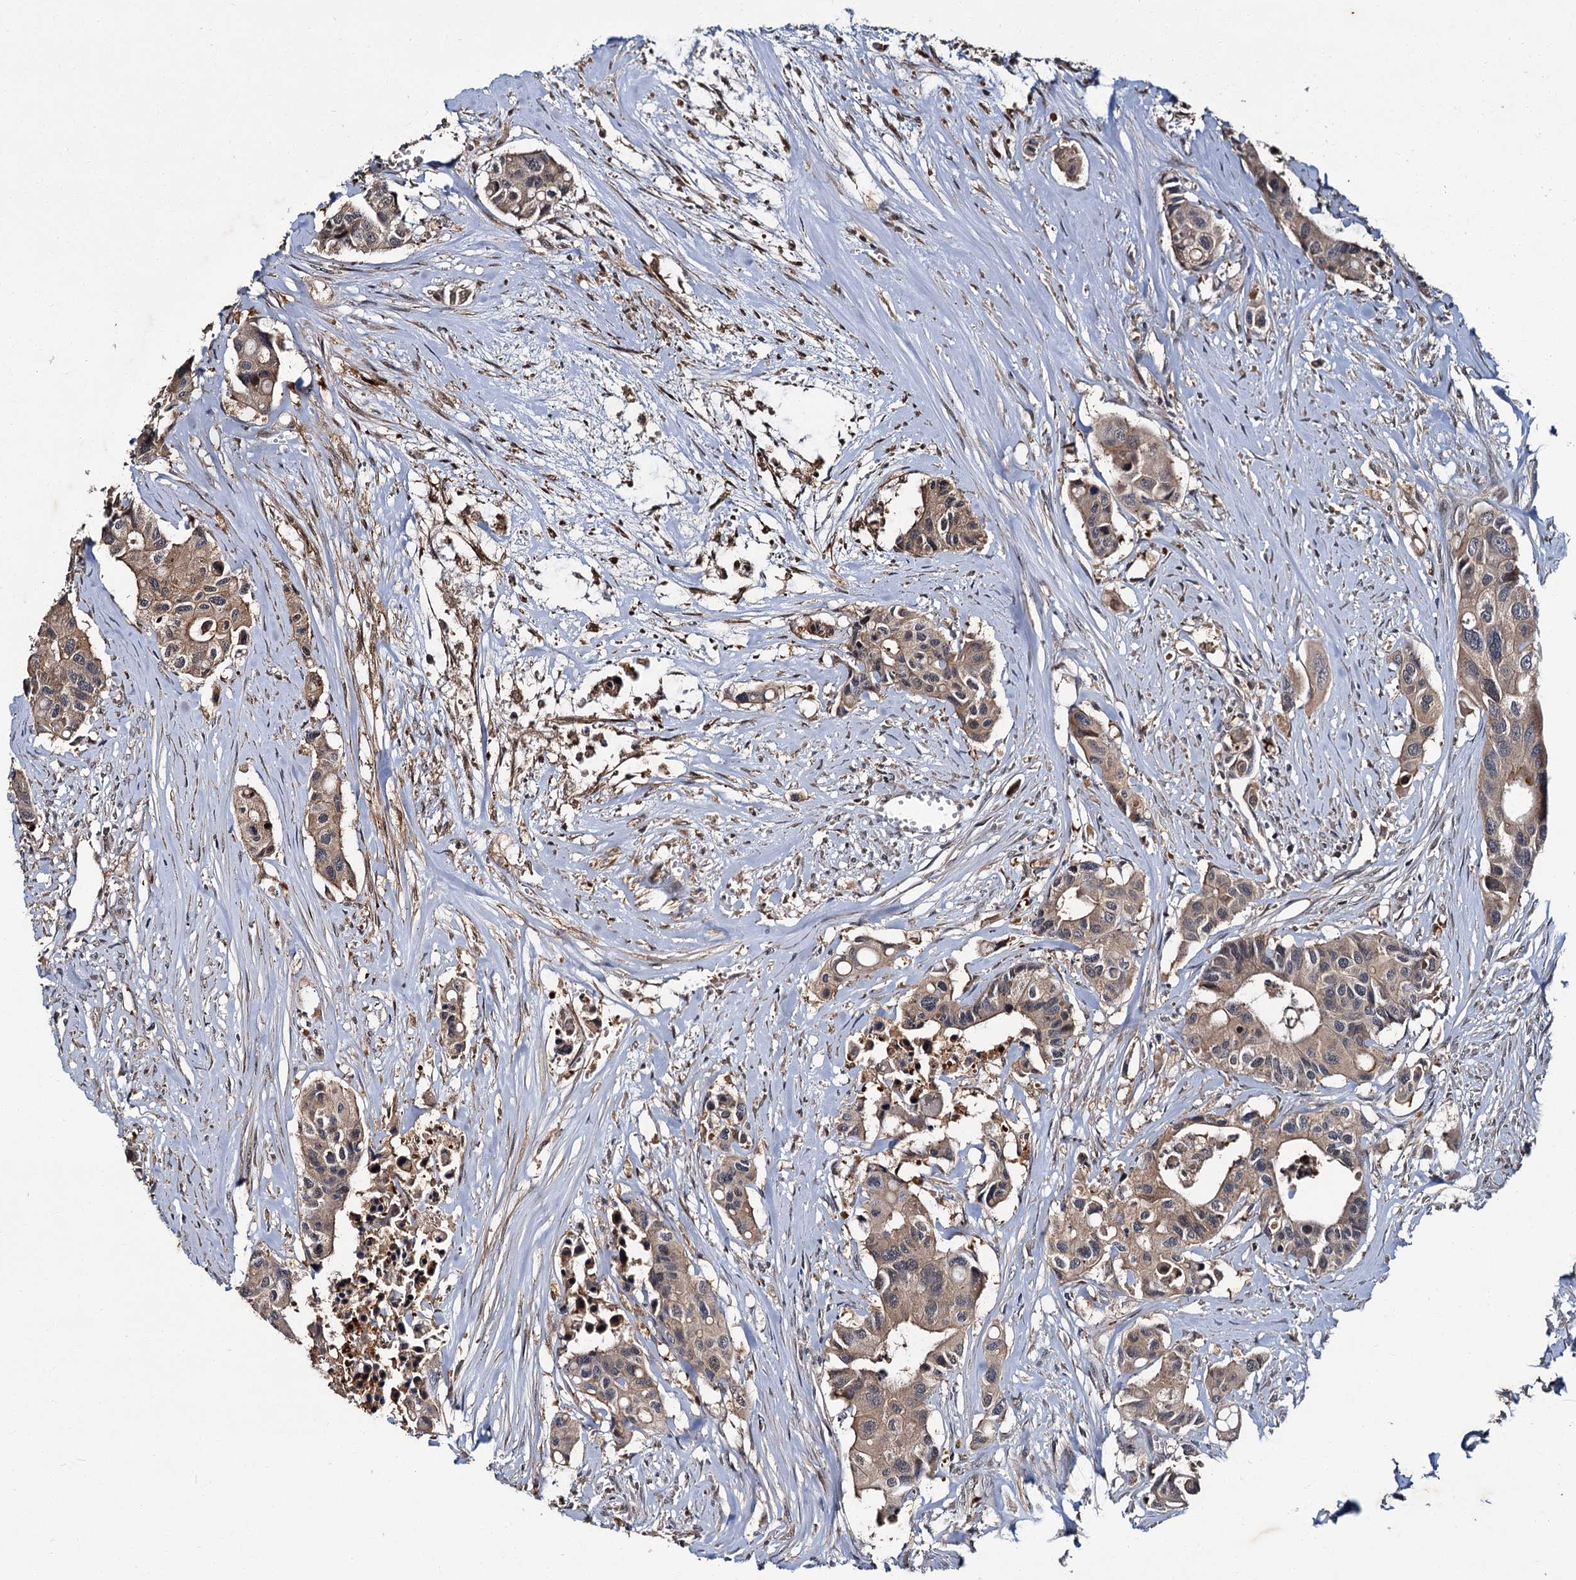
{"staining": {"intensity": "moderate", "quantity": ">75%", "location": "cytoplasmic/membranous"}, "tissue": "colorectal cancer", "cell_type": "Tumor cells", "image_type": "cancer", "snomed": [{"axis": "morphology", "description": "Adenocarcinoma, NOS"}, {"axis": "topography", "description": "Colon"}], "caption": "Colorectal adenocarcinoma stained with DAB IHC shows medium levels of moderate cytoplasmic/membranous positivity in about >75% of tumor cells. Using DAB (3,3'-diaminobenzidine) (brown) and hematoxylin (blue) stains, captured at high magnification using brightfield microscopy.", "gene": "SLC46A3", "patient": {"sex": "male", "age": 77}}